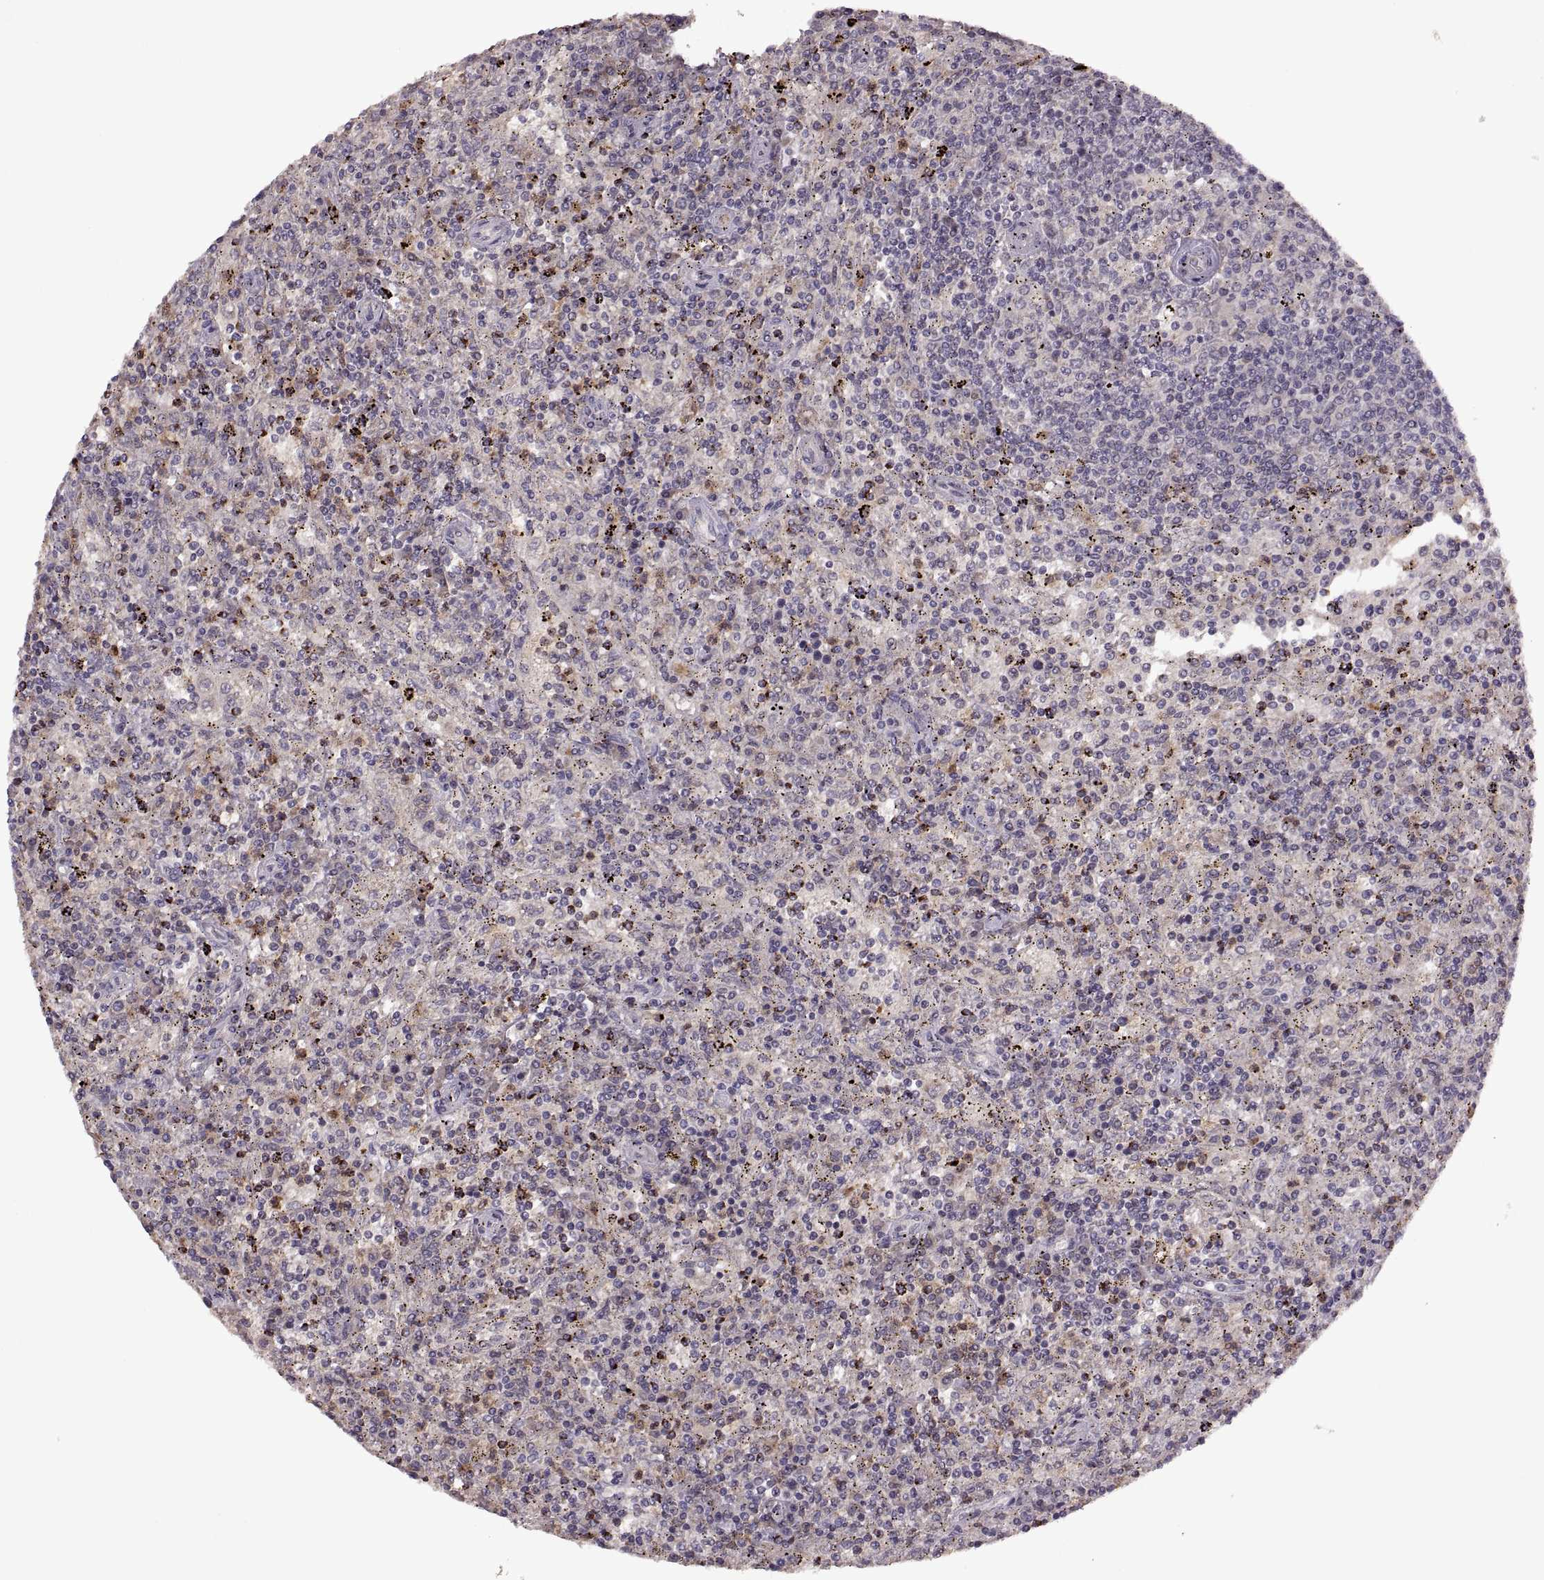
{"staining": {"intensity": "negative", "quantity": "none", "location": "none"}, "tissue": "lymphoma", "cell_type": "Tumor cells", "image_type": "cancer", "snomed": [{"axis": "morphology", "description": "Malignant lymphoma, non-Hodgkin's type, Low grade"}, {"axis": "topography", "description": "Spleen"}], "caption": "Immunohistochemistry image of lymphoma stained for a protein (brown), which reveals no staining in tumor cells.", "gene": "PIERCE1", "patient": {"sex": "male", "age": 62}}